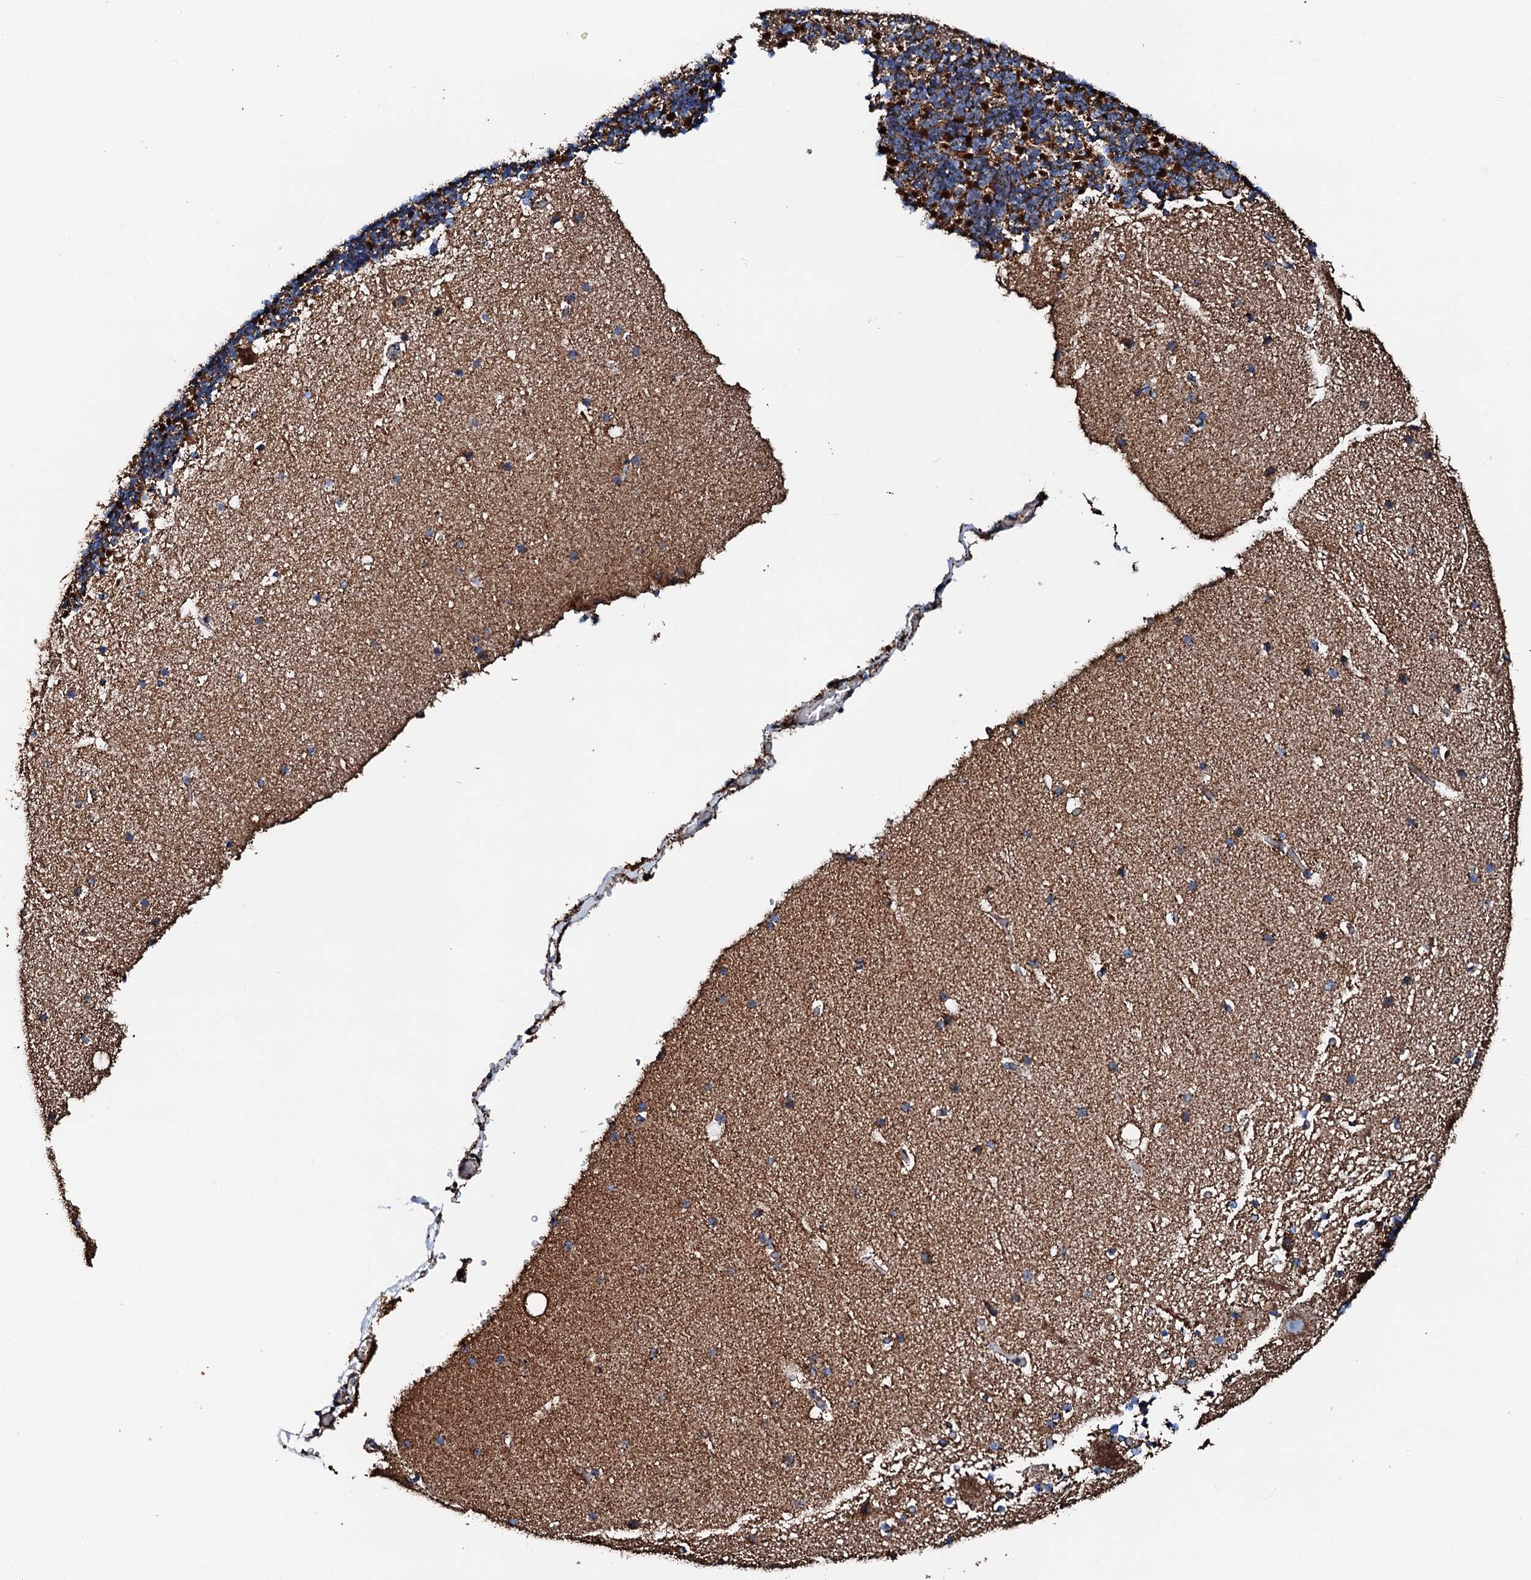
{"staining": {"intensity": "moderate", "quantity": "25%-75%", "location": "cytoplasmic/membranous"}, "tissue": "cerebellum", "cell_type": "Cells in granular layer", "image_type": "normal", "snomed": [{"axis": "morphology", "description": "Normal tissue, NOS"}, {"axis": "topography", "description": "Cerebellum"}], "caption": "Cerebellum stained with immunohistochemistry (IHC) displays moderate cytoplasmic/membranous staining in about 25%-75% of cells in granular layer.", "gene": "HADH", "patient": {"sex": "male", "age": 57}}